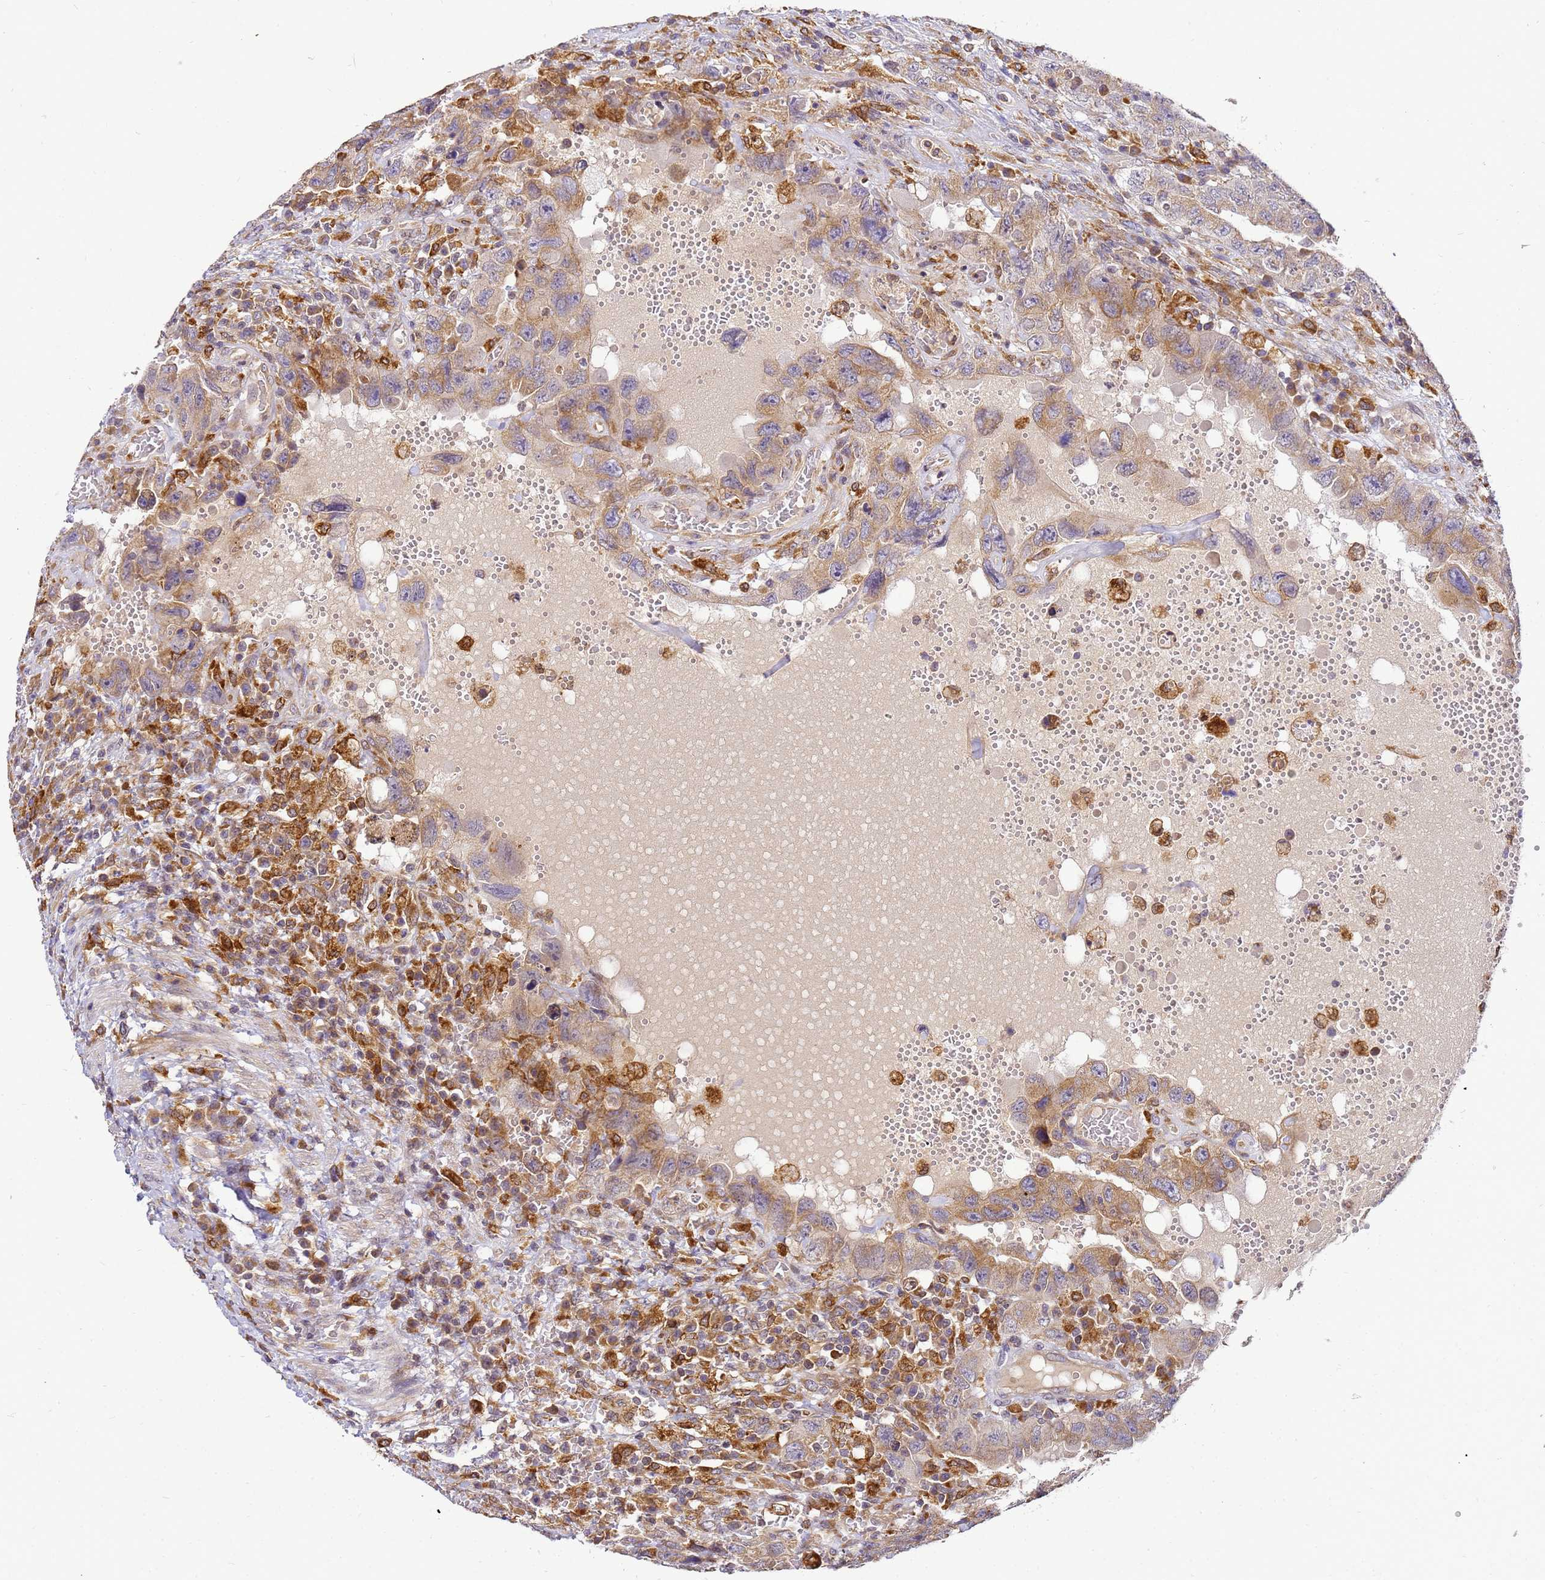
{"staining": {"intensity": "moderate", "quantity": ">75%", "location": "cytoplasmic/membranous"}, "tissue": "testis cancer", "cell_type": "Tumor cells", "image_type": "cancer", "snomed": [{"axis": "morphology", "description": "Carcinoma, Embryonal, NOS"}, {"axis": "topography", "description": "Testis"}], "caption": "Human testis cancer stained for a protein (brown) reveals moderate cytoplasmic/membranous positive positivity in approximately >75% of tumor cells.", "gene": "ADPGK", "patient": {"sex": "male", "age": 26}}